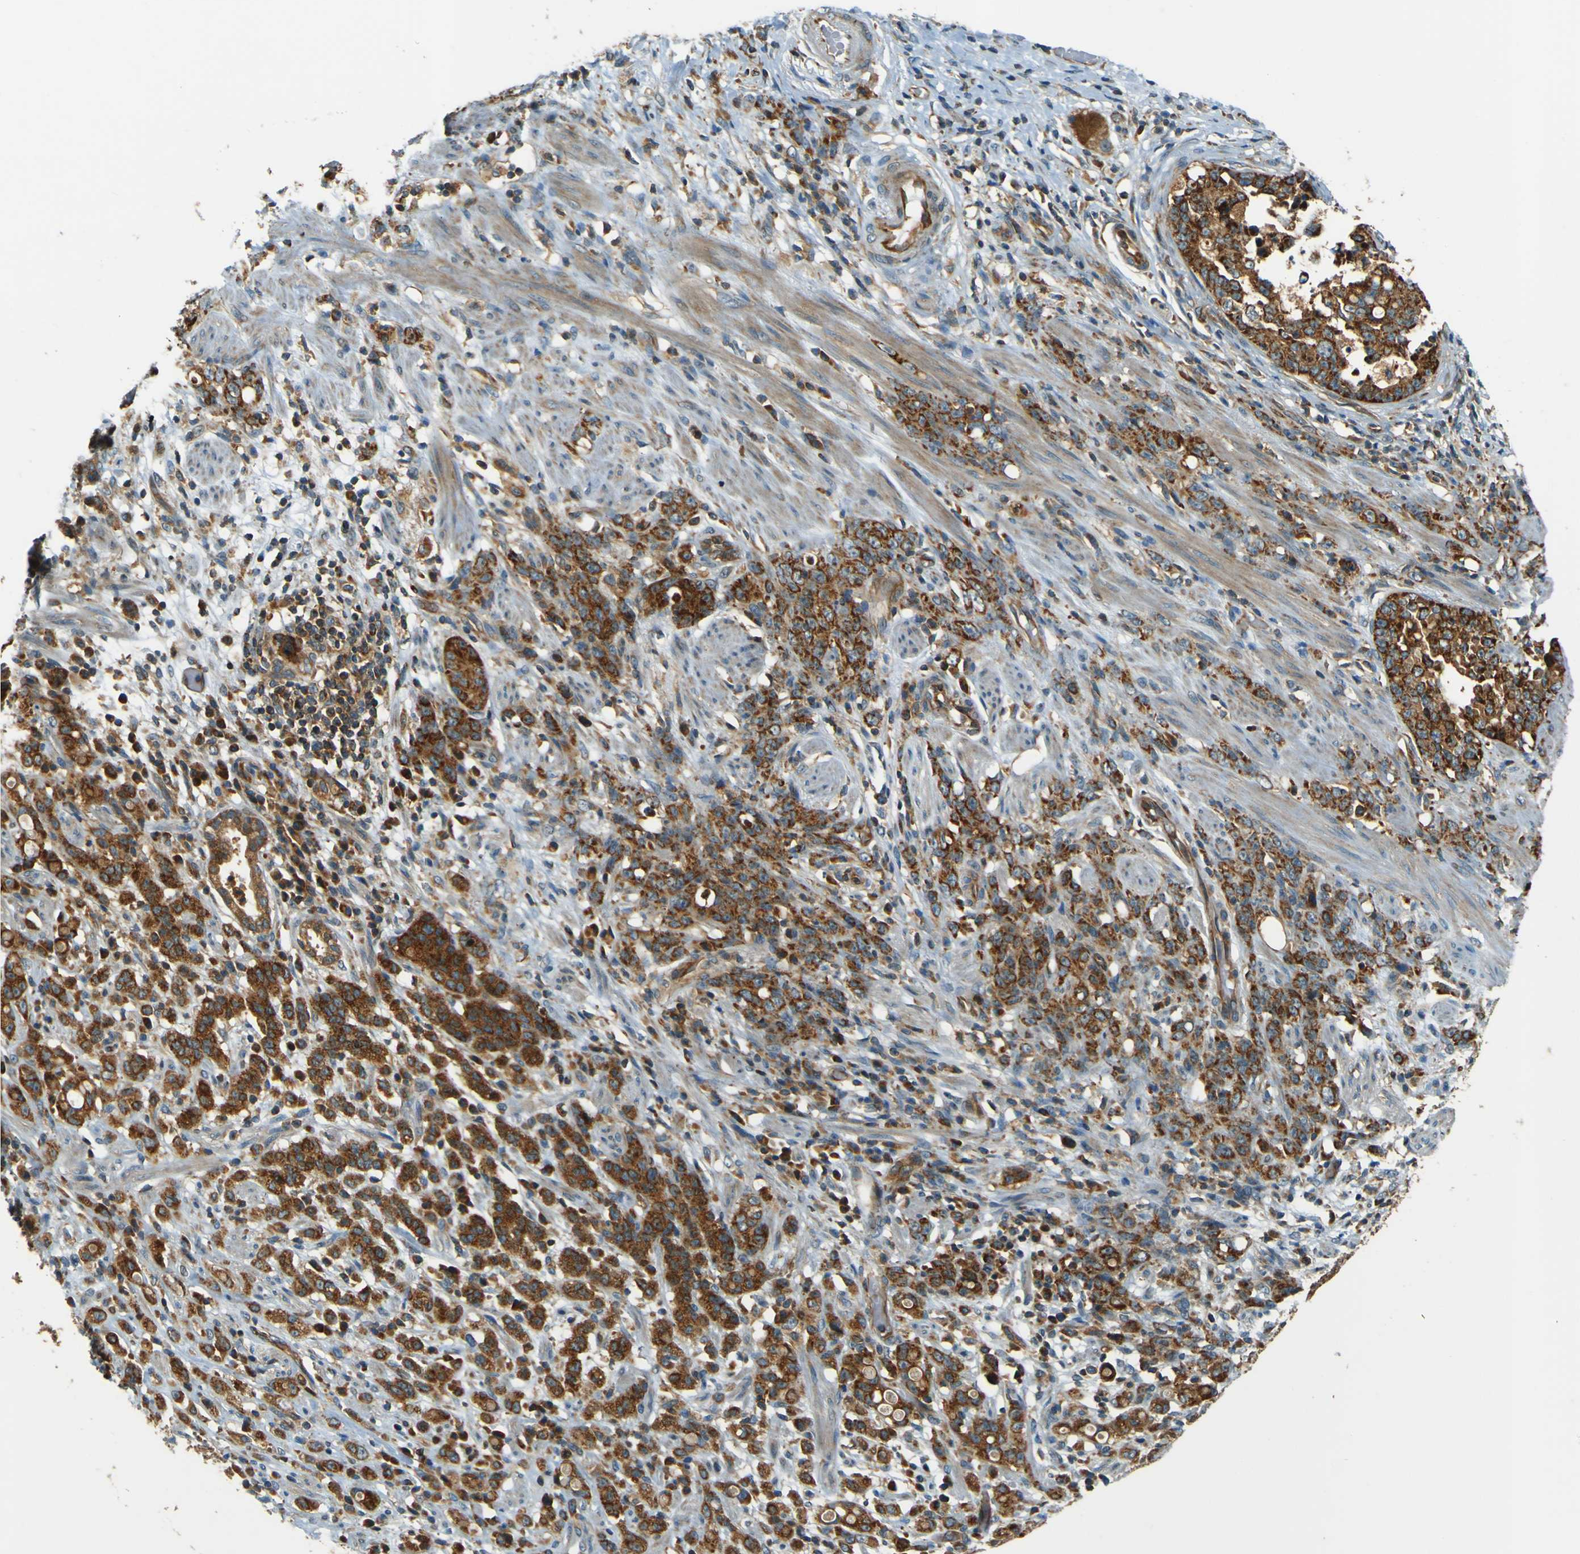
{"staining": {"intensity": "strong", "quantity": ">75%", "location": "cytoplasmic/membranous"}, "tissue": "stomach cancer", "cell_type": "Tumor cells", "image_type": "cancer", "snomed": [{"axis": "morphology", "description": "Adenocarcinoma, NOS"}, {"axis": "topography", "description": "Stomach, lower"}], "caption": "IHC photomicrograph of neoplastic tissue: stomach cancer stained using IHC reveals high levels of strong protein expression localized specifically in the cytoplasmic/membranous of tumor cells, appearing as a cytoplasmic/membranous brown color.", "gene": "DNAJC5", "patient": {"sex": "male", "age": 88}}